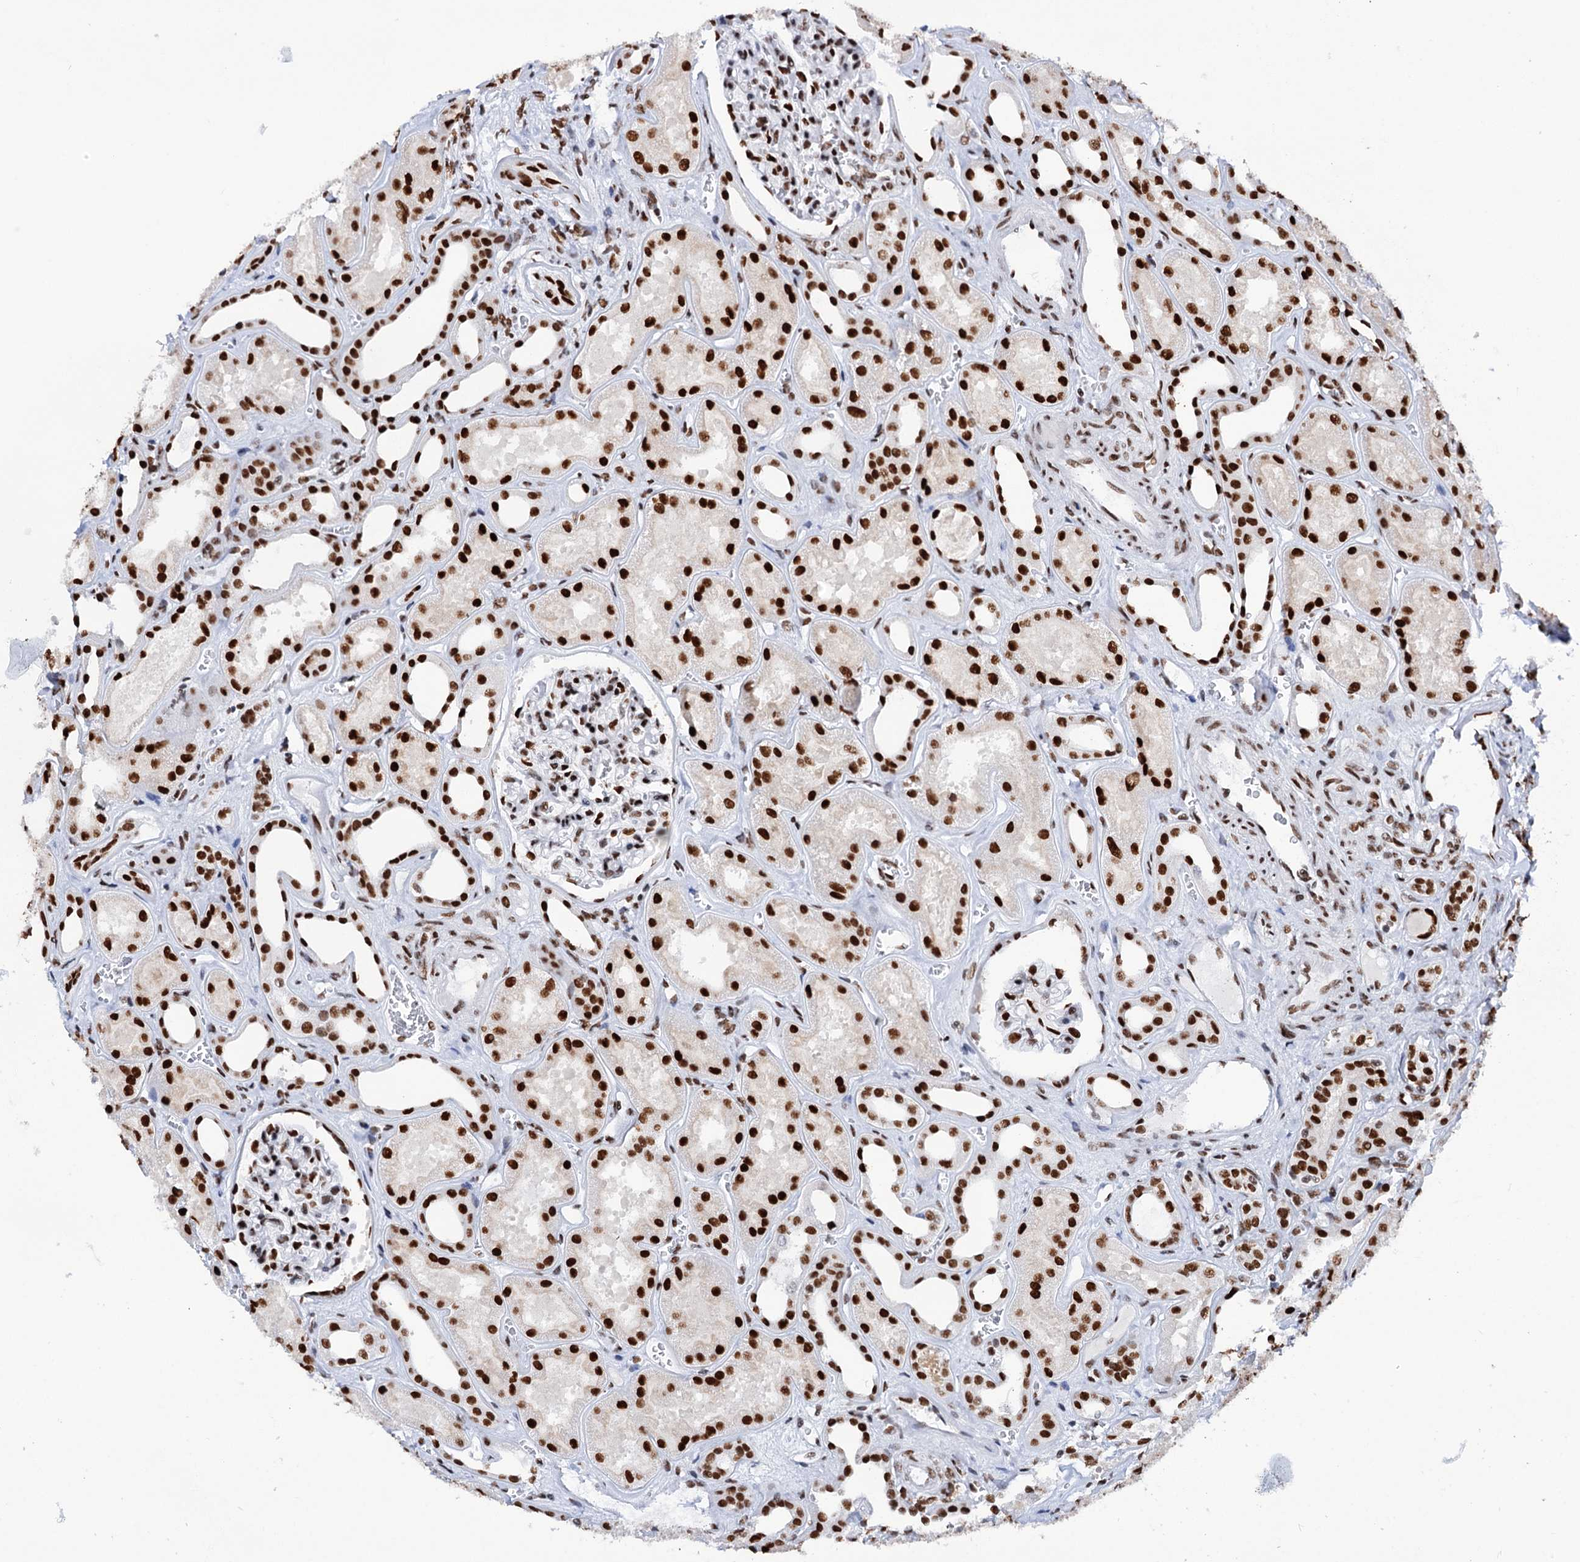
{"staining": {"intensity": "strong", "quantity": ">75%", "location": "nuclear"}, "tissue": "kidney", "cell_type": "Cells in glomeruli", "image_type": "normal", "snomed": [{"axis": "morphology", "description": "Normal tissue, NOS"}, {"axis": "morphology", "description": "Adenocarcinoma, NOS"}, {"axis": "topography", "description": "Kidney"}], "caption": "A brown stain labels strong nuclear expression of a protein in cells in glomeruli of normal human kidney.", "gene": "MATR3", "patient": {"sex": "female", "age": 68}}